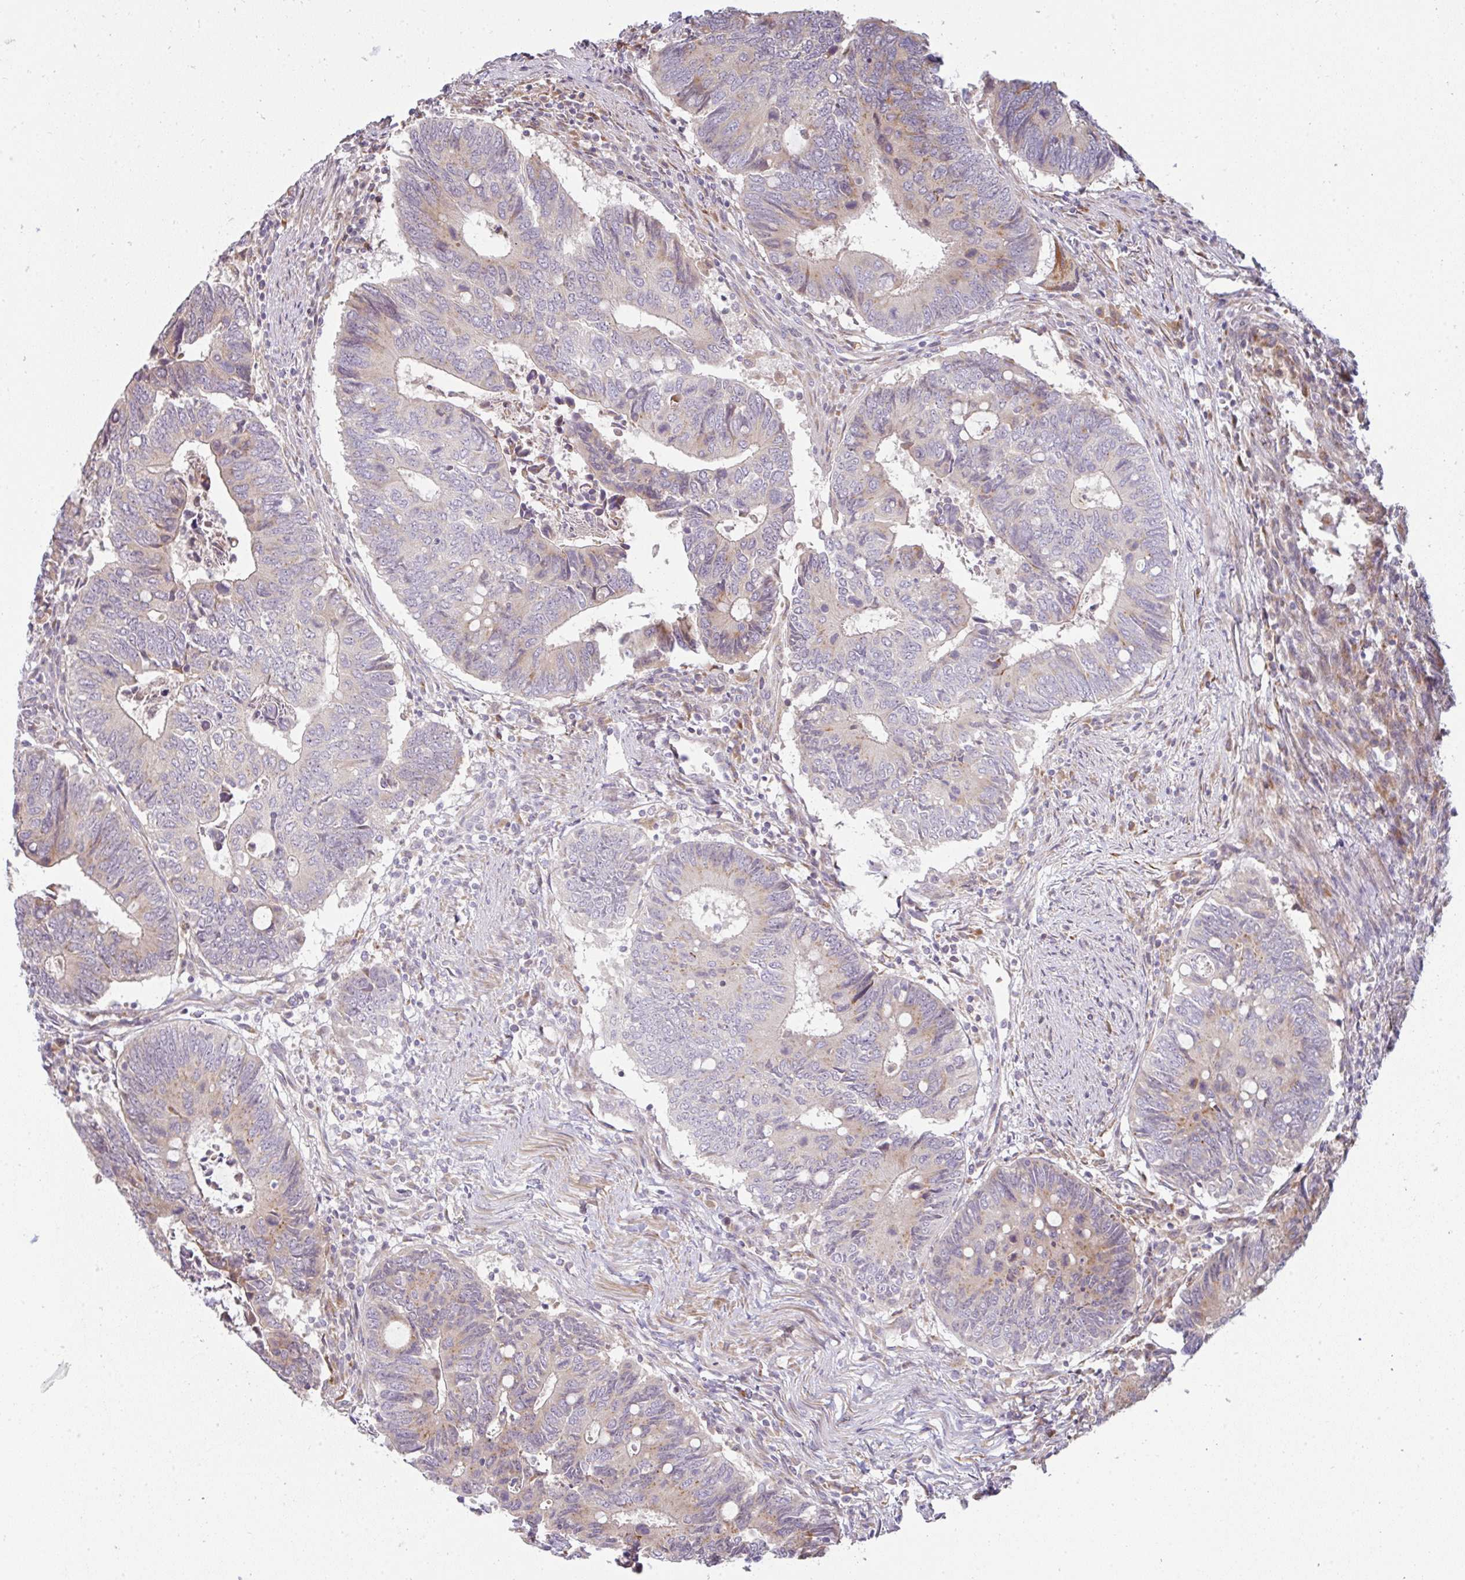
{"staining": {"intensity": "moderate", "quantity": "<25%", "location": "cytoplasmic/membranous"}, "tissue": "colorectal cancer", "cell_type": "Tumor cells", "image_type": "cancer", "snomed": [{"axis": "morphology", "description": "Adenocarcinoma, NOS"}, {"axis": "topography", "description": "Colon"}], "caption": "Colorectal adenocarcinoma tissue exhibits moderate cytoplasmic/membranous expression in approximately <25% of tumor cells", "gene": "MOB1A", "patient": {"sex": "male", "age": 87}}